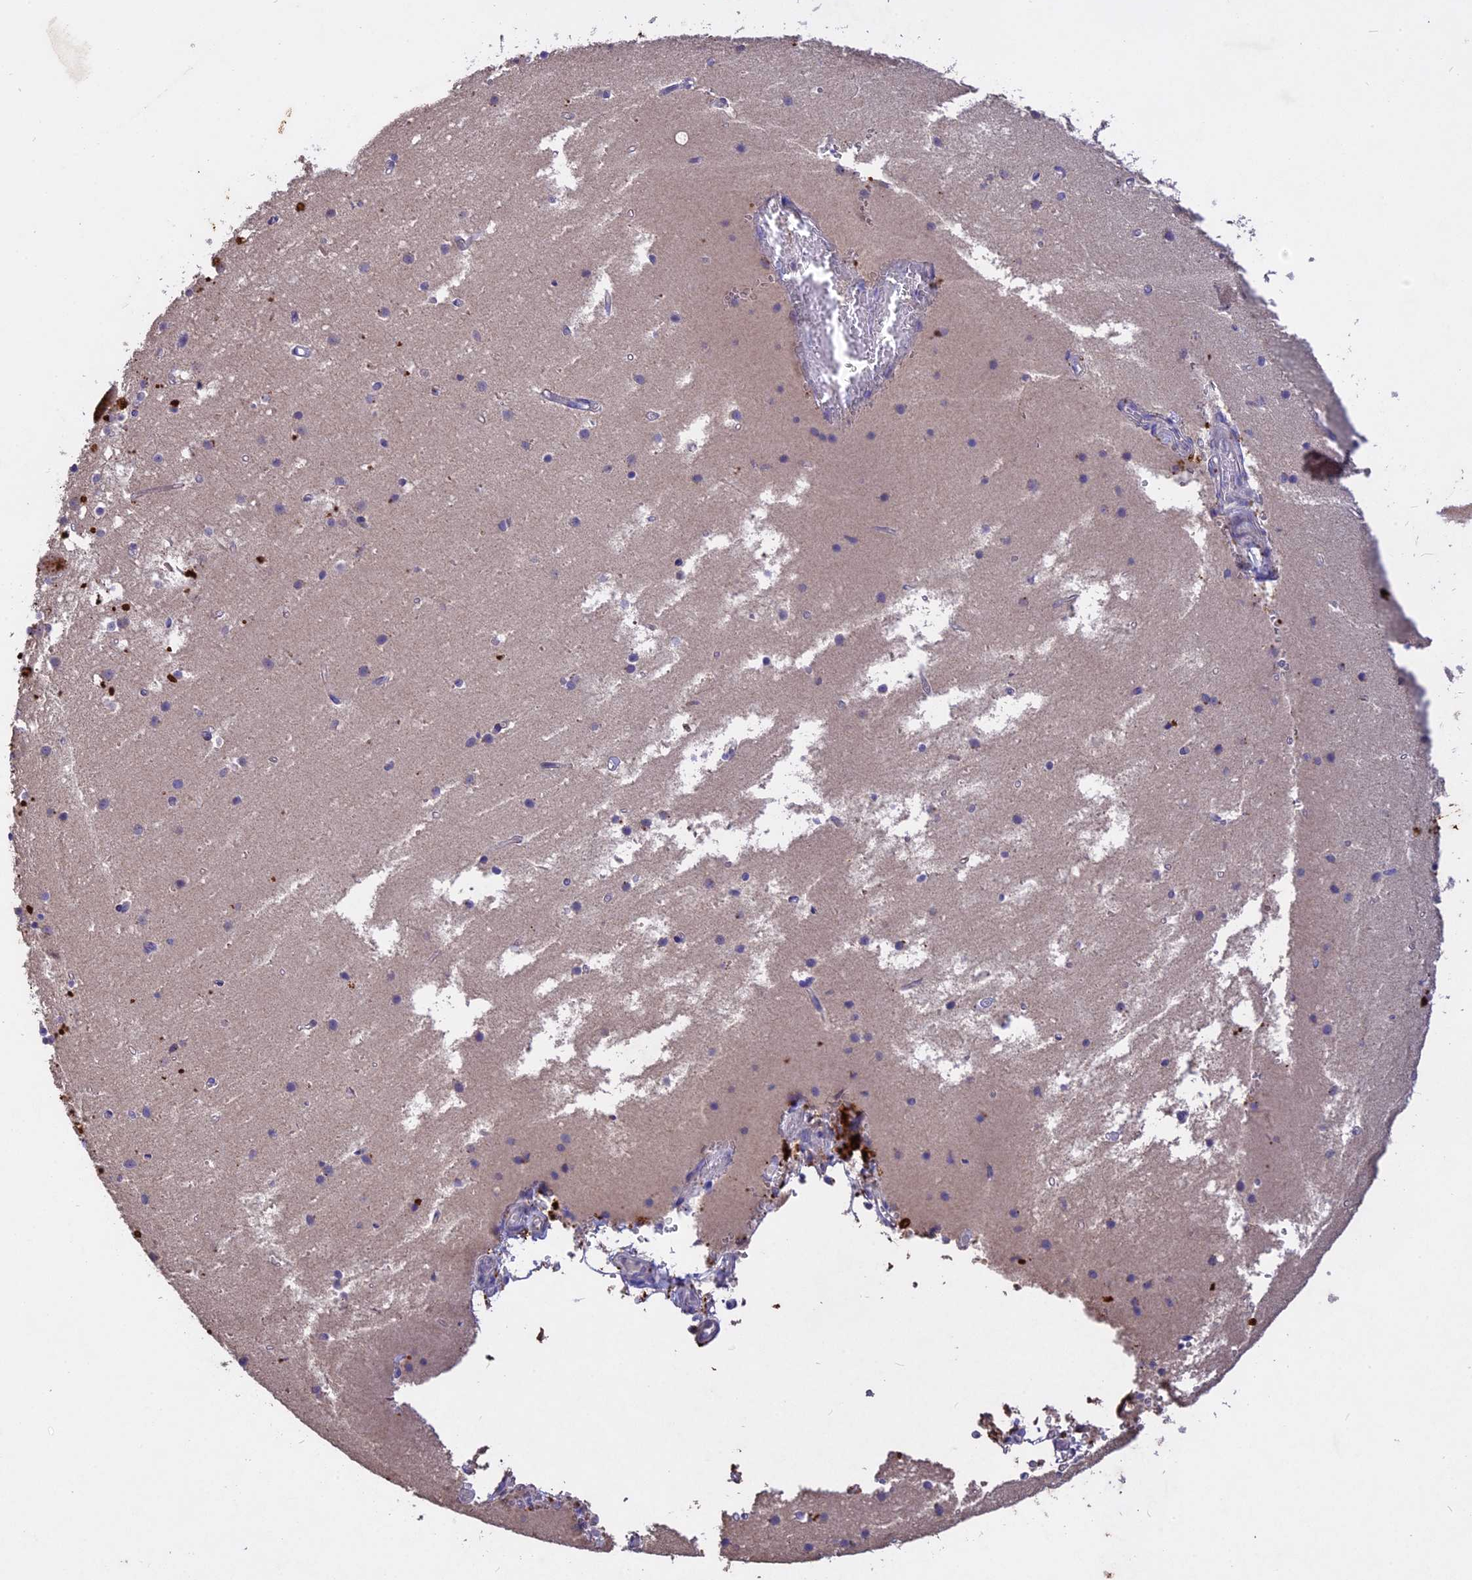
{"staining": {"intensity": "negative", "quantity": "none", "location": "none"}, "tissue": "cerebellum", "cell_type": "Cells in granular layer", "image_type": "normal", "snomed": [{"axis": "morphology", "description": "Normal tissue, NOS"}, {"axis": "topography", "description": "Cerebellum"}], "caption": "IHC histopathology image of benign cerebellum: cerebellum stained with DAB (3,3'-diaminobenzidine) displays no significant protein positivity in cells in granular layer. (Immunohistochemistry, brightfield microscopy, high magnification).", "gene": "SLC26A4", "patient": {"sex": "male", "age": 54}}